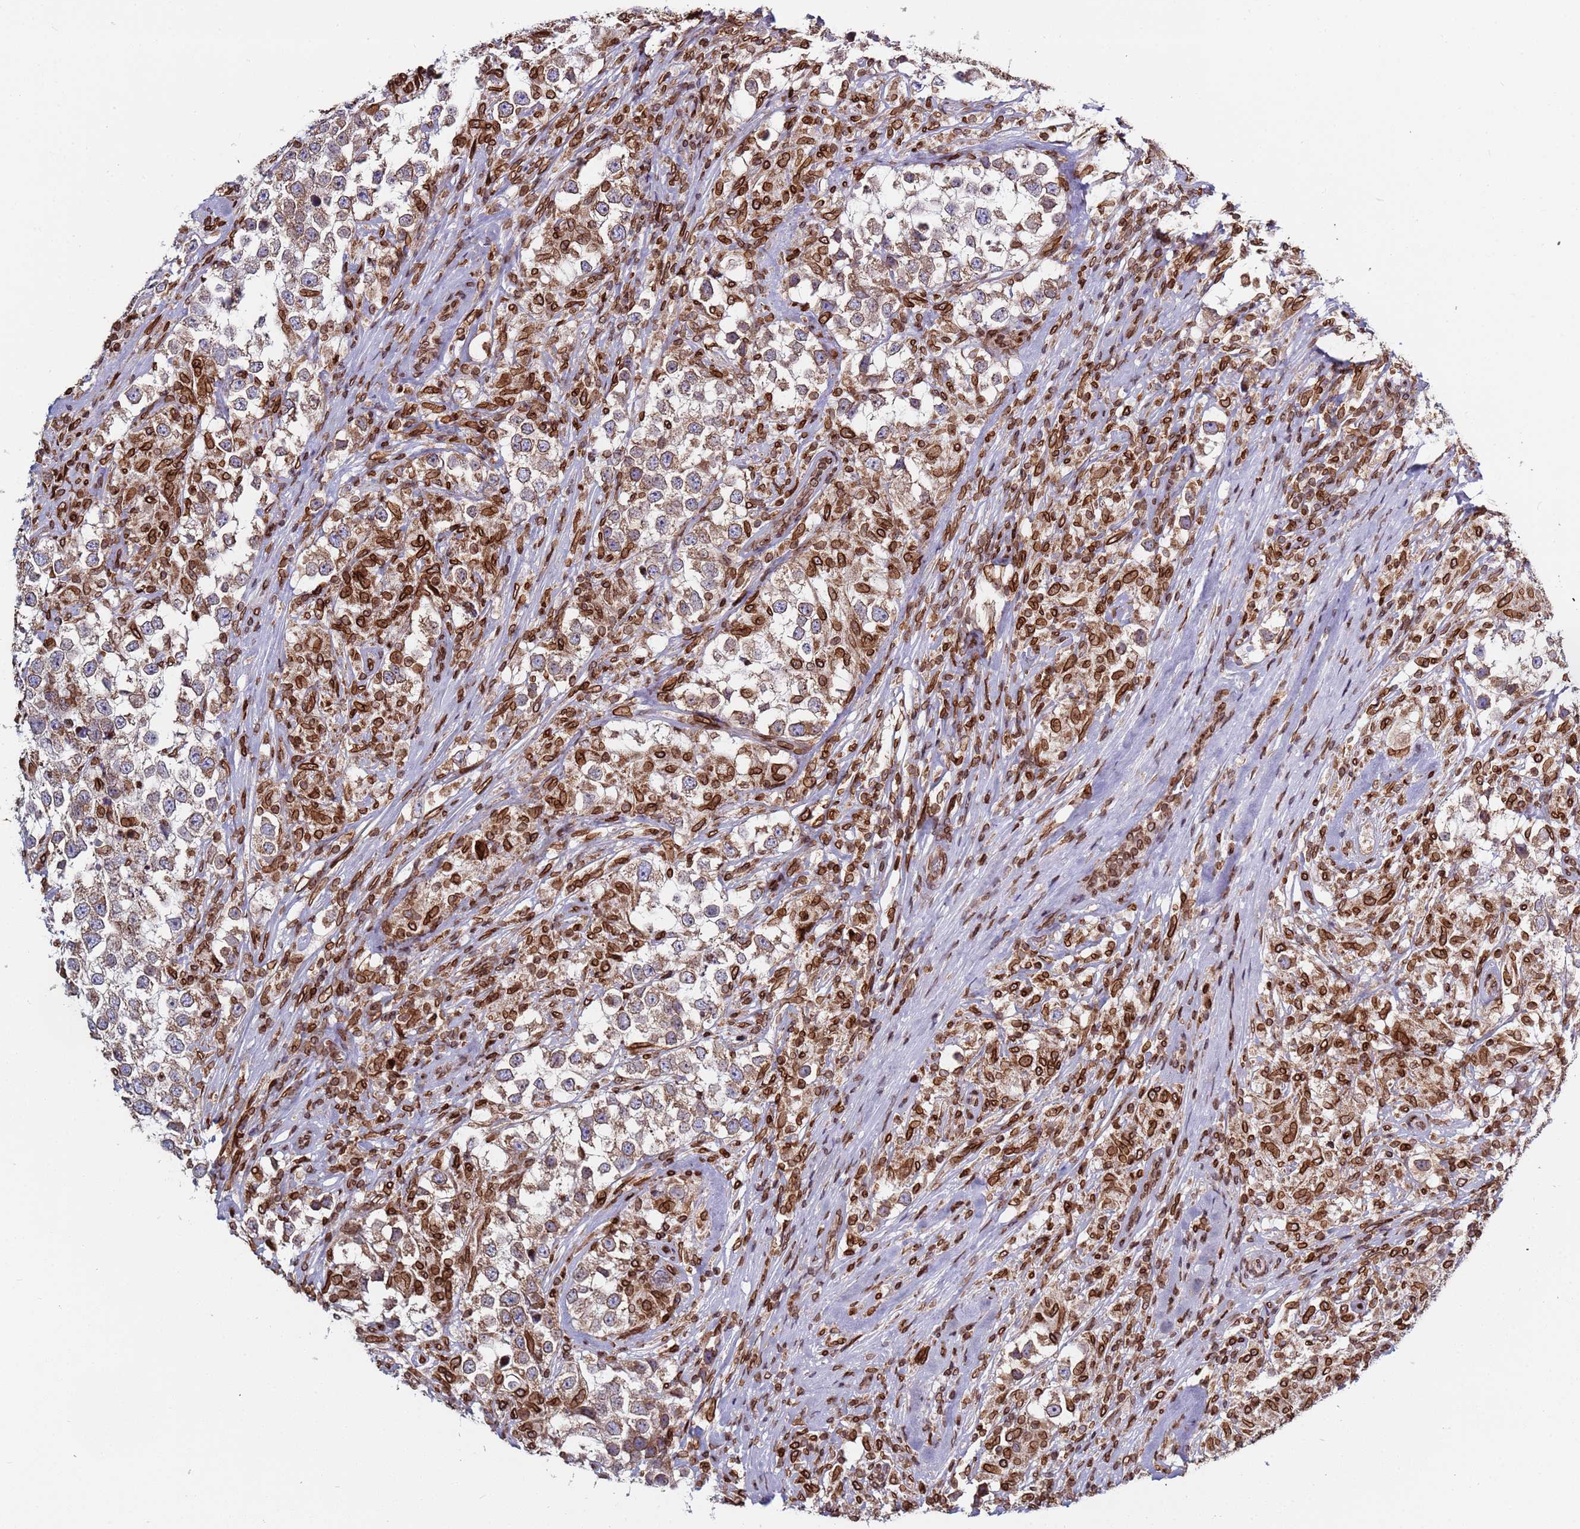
{"staining": {"intensity": "weak", "quantity": ">75%", "location": "cytoplasmic/membranous"}, "tissue": "testis cancer", "cell_type": "Tumor cells", "image_type": "cancer", "snomed": [{"axis": "morphology", "description": "Seminoma, NOS"}, {"axis": "topography", "description": "Testis"}], "caption": "Weak cytoplasmic/membranous positivity is present in about >75% of tumor cells in testis cancer. (DAB (3,3'-diaminobenzidine) = brown stain, brightfield microscopy at high magnification).", "gene": "TOR1AIP1", "patient": {"sex": "male", "age": 46}}